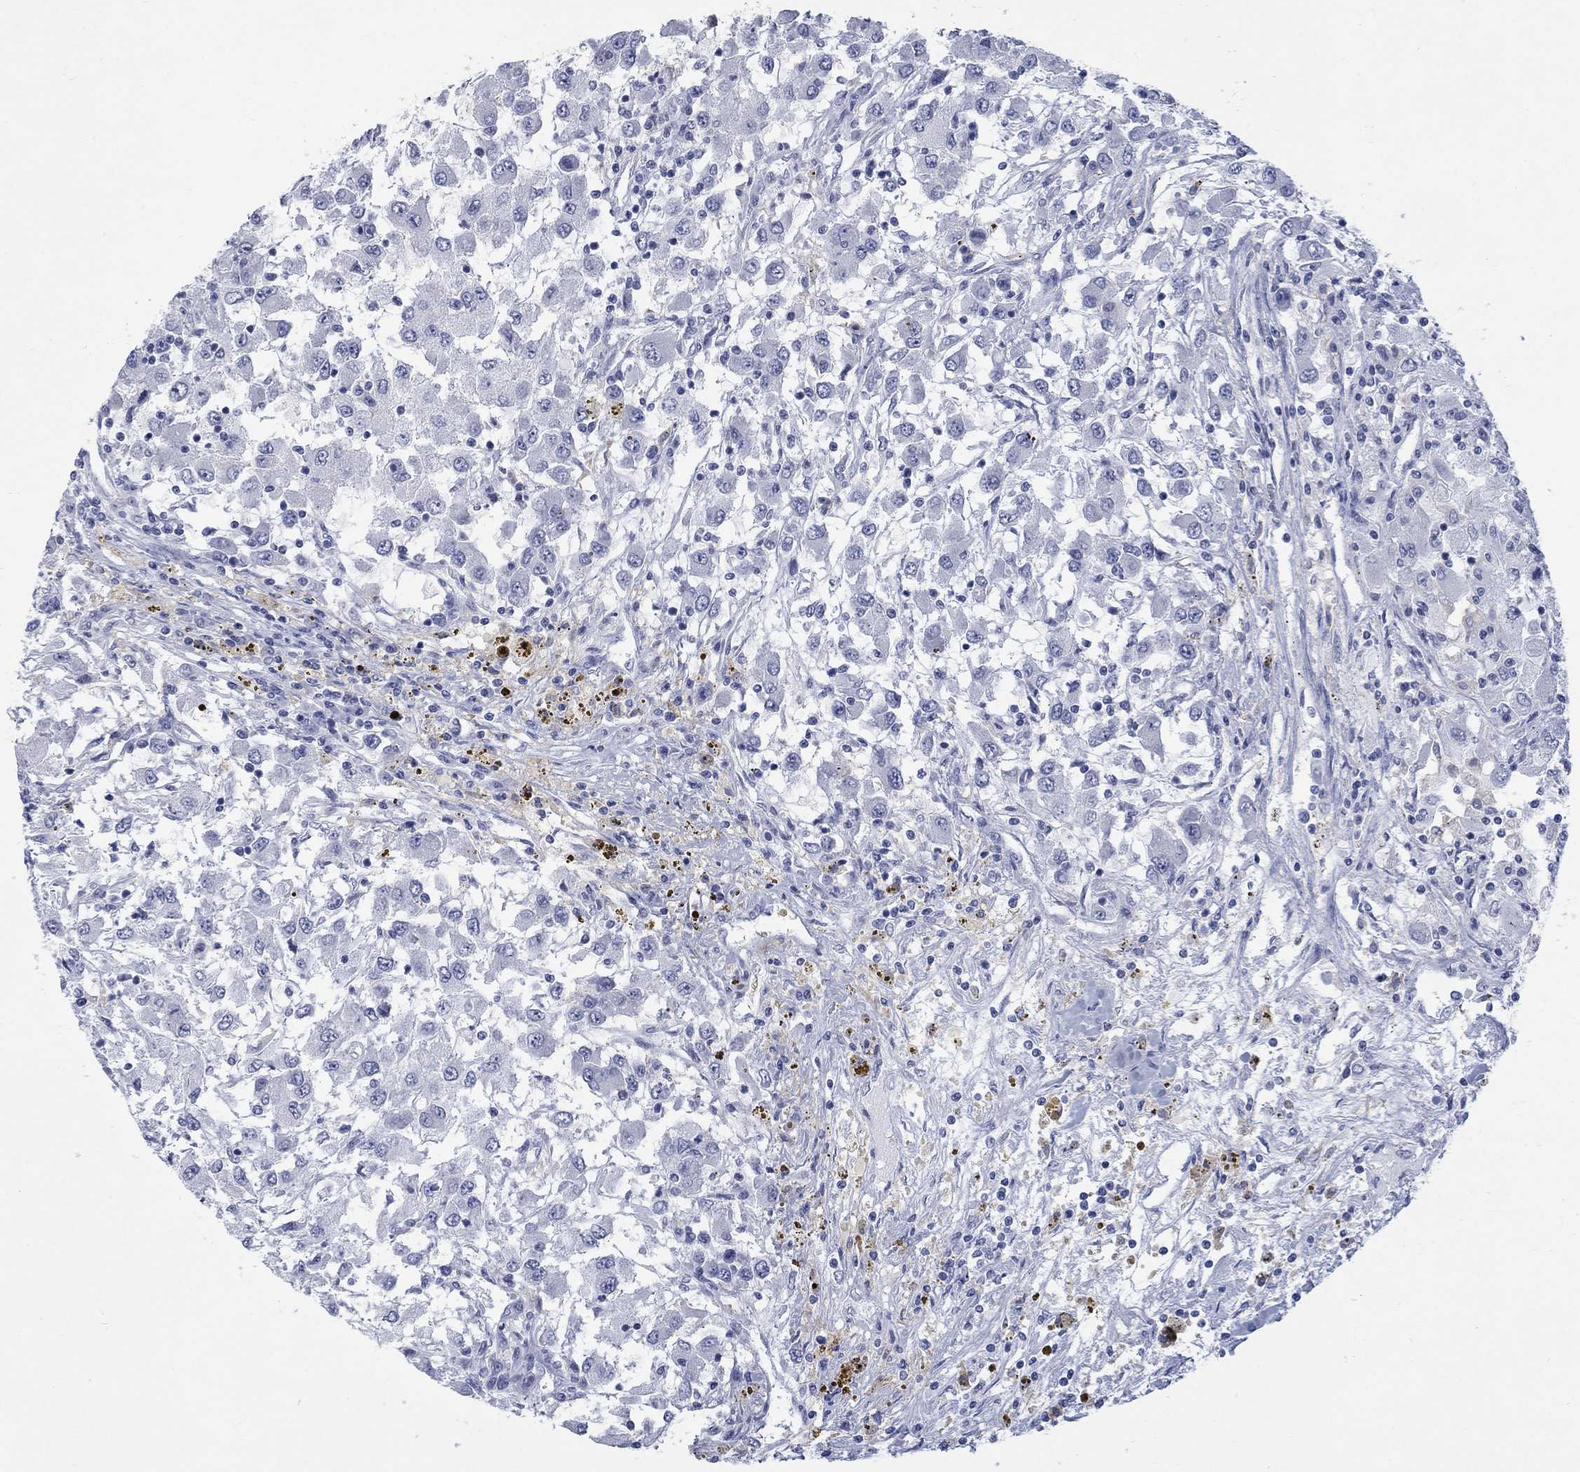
{"staining": {"intensity": "negative", "quantity": "none", "location": "none"}, "tissue": "renal cancer", "cell_type": "Tumor cells", "image_type": "cancer", "snomed": [{"axis": "morphology", "description": "Adenocarcinoma, NOS"}, {"axis": "topography", "description": "Kidney"}], "caption": "The image shows no significant positivity in tumor cells of renal cancer. The staining was performed using DAB to visualize the protein expression in brown, while the nuclei were stained in blue with hematoxylin (Magnification: 20x).", "gene": "RFTN2", "patient": {"sex": "female", "age": 67}}